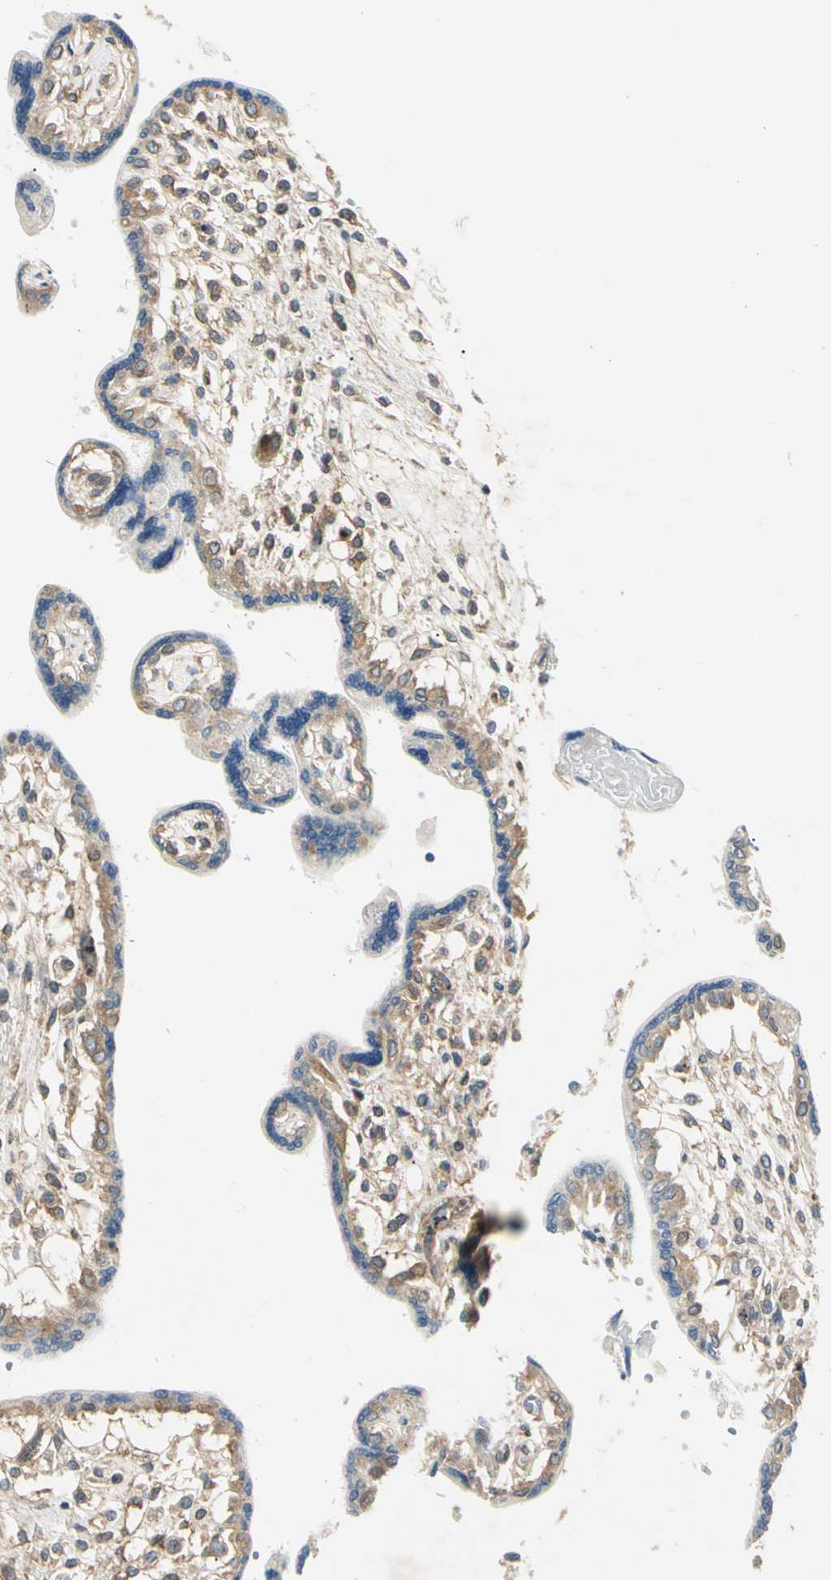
{"staining": {"intensity": "weak", "quantity": "25%-75%", "location": "cytoplasmic/membranous"}, "tissue": "placenta", "cell_type": "Decidual cells", "image_type": "normal", "snomed": [{"axis": "morphology", "description": "Normal tissue, NOS"}, {"axis": "topography", "description": "Placenta"}], "caption": "The immunohistochemical stain highlights weak cytoplasmic/membranous staining in decidual cells of benign placenta.", "gene": "ROCK2", "patient": {"sex": "female", "age": 31}}